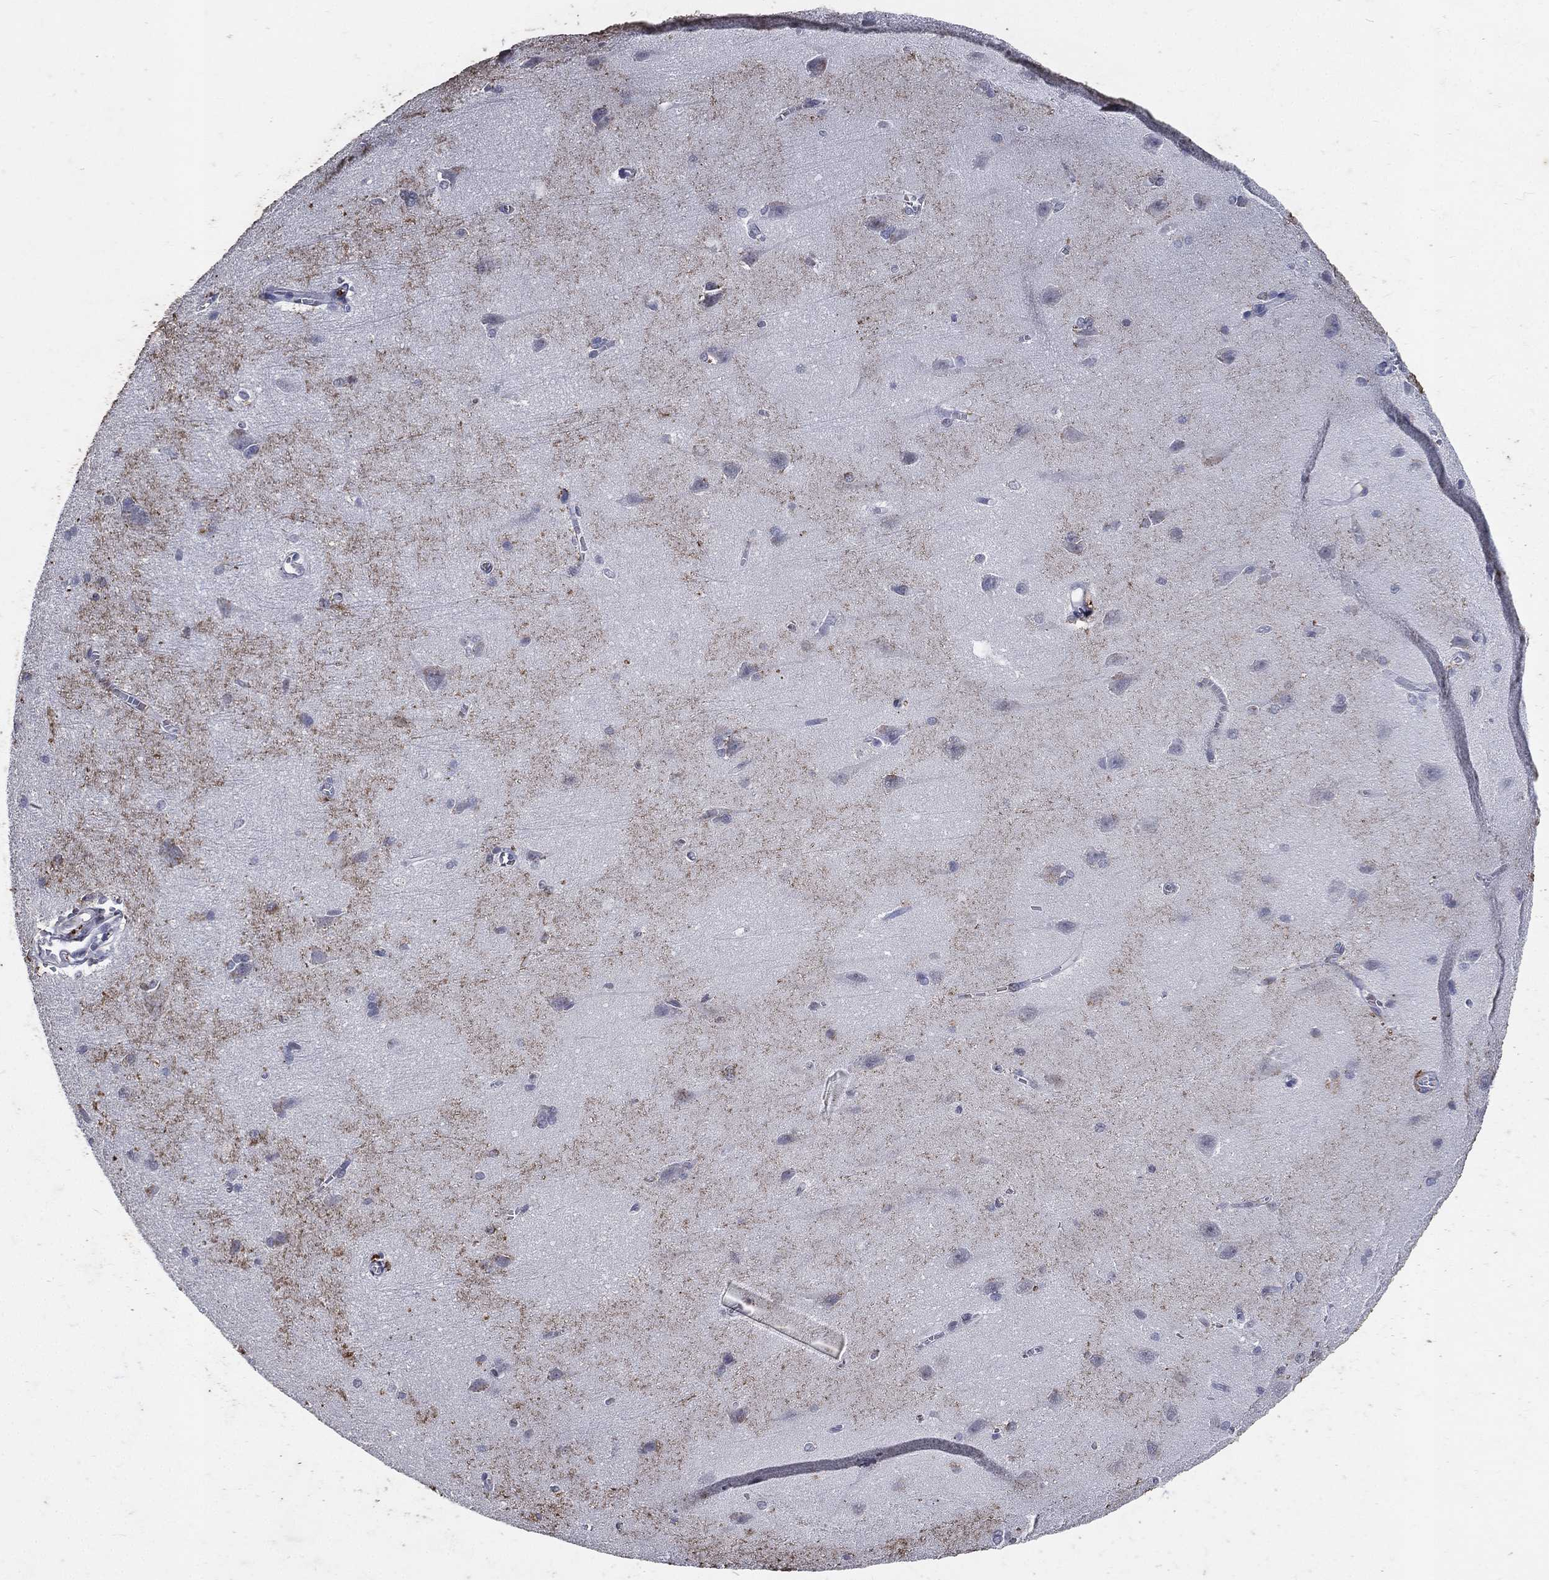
{"staining": {"intensity": "negative", "quantity": "none", "location": "none"}, "tissue": "cerebral cortex", "cell_type": "Endothelial cells", "image_type": "normal", "snomed": [{"axis": "morphology", "description": "Normal tissue, NOS"}, {"axis": "topography", "description": "Cerebral cortex"}], "caption": "This is an immunohistochemistry (IHC) image of normal cerebral cortex. There is no positivity in endothelial cells.", "gene": "SLC34A2", "patient": {"sex": "male", "age": 37}}